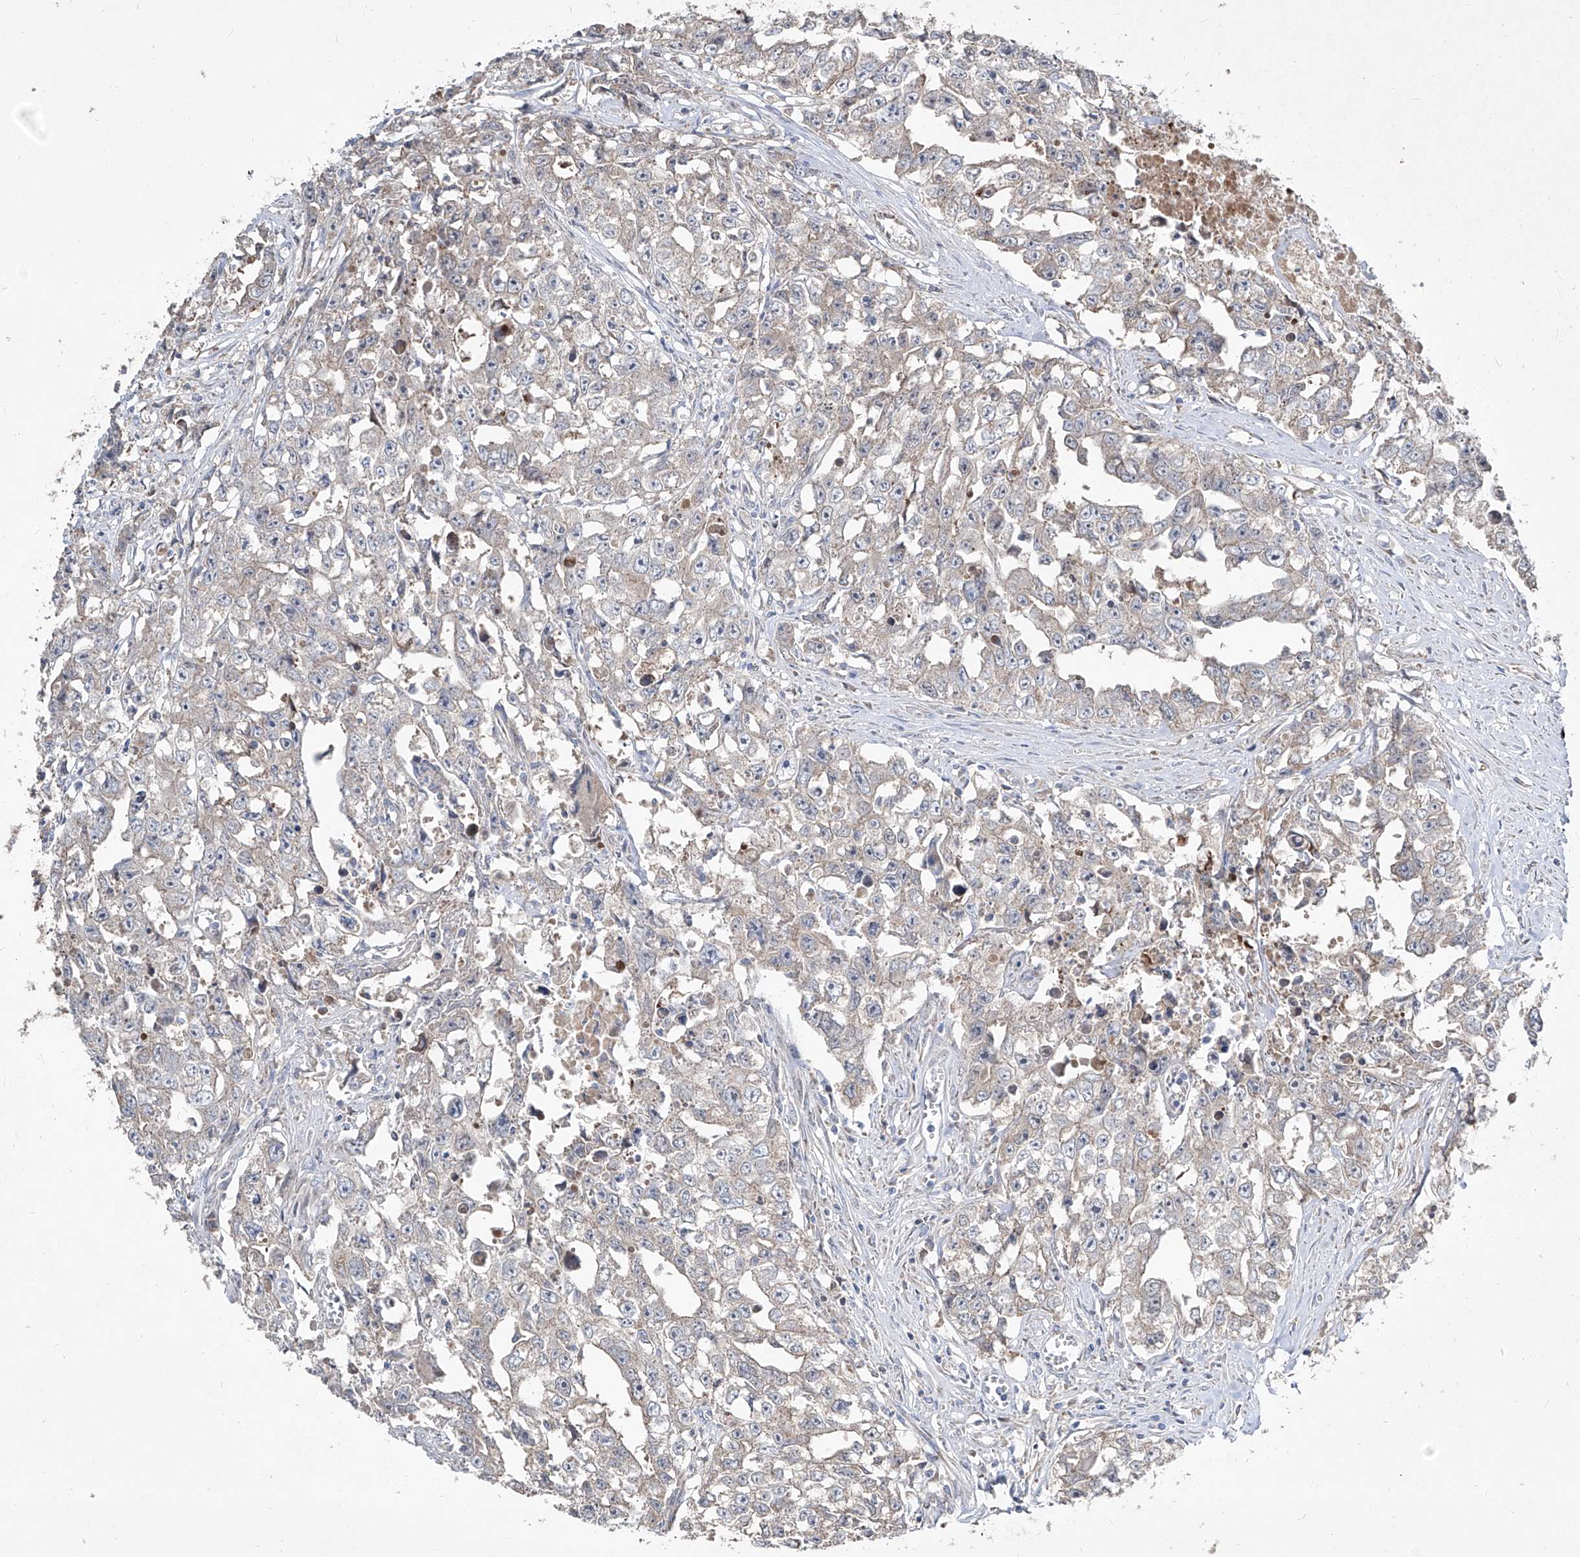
{"staining": {"intensity": "weak", "quantity": "<25%", "location": "cytoplasmic/membranous"}, "tissue": "testis cancer", "cell_type": "Tumor cells", "image_type": "cancer", "snomed": [{"axis": "morphology", "description": "Seminoma, NOS"}, {"axis": "morphology", "description": "Carcinoma, Embryonal, NOS"}, {"axis": "topography", "description": "Testis"}], "caption": "Immunohistochemistry of human testis cancer (embryonal carcinoma) shows no positivity in tumor cells.", "gene": "ABCD3", "patient": {"sex": "male", "age": 43}}